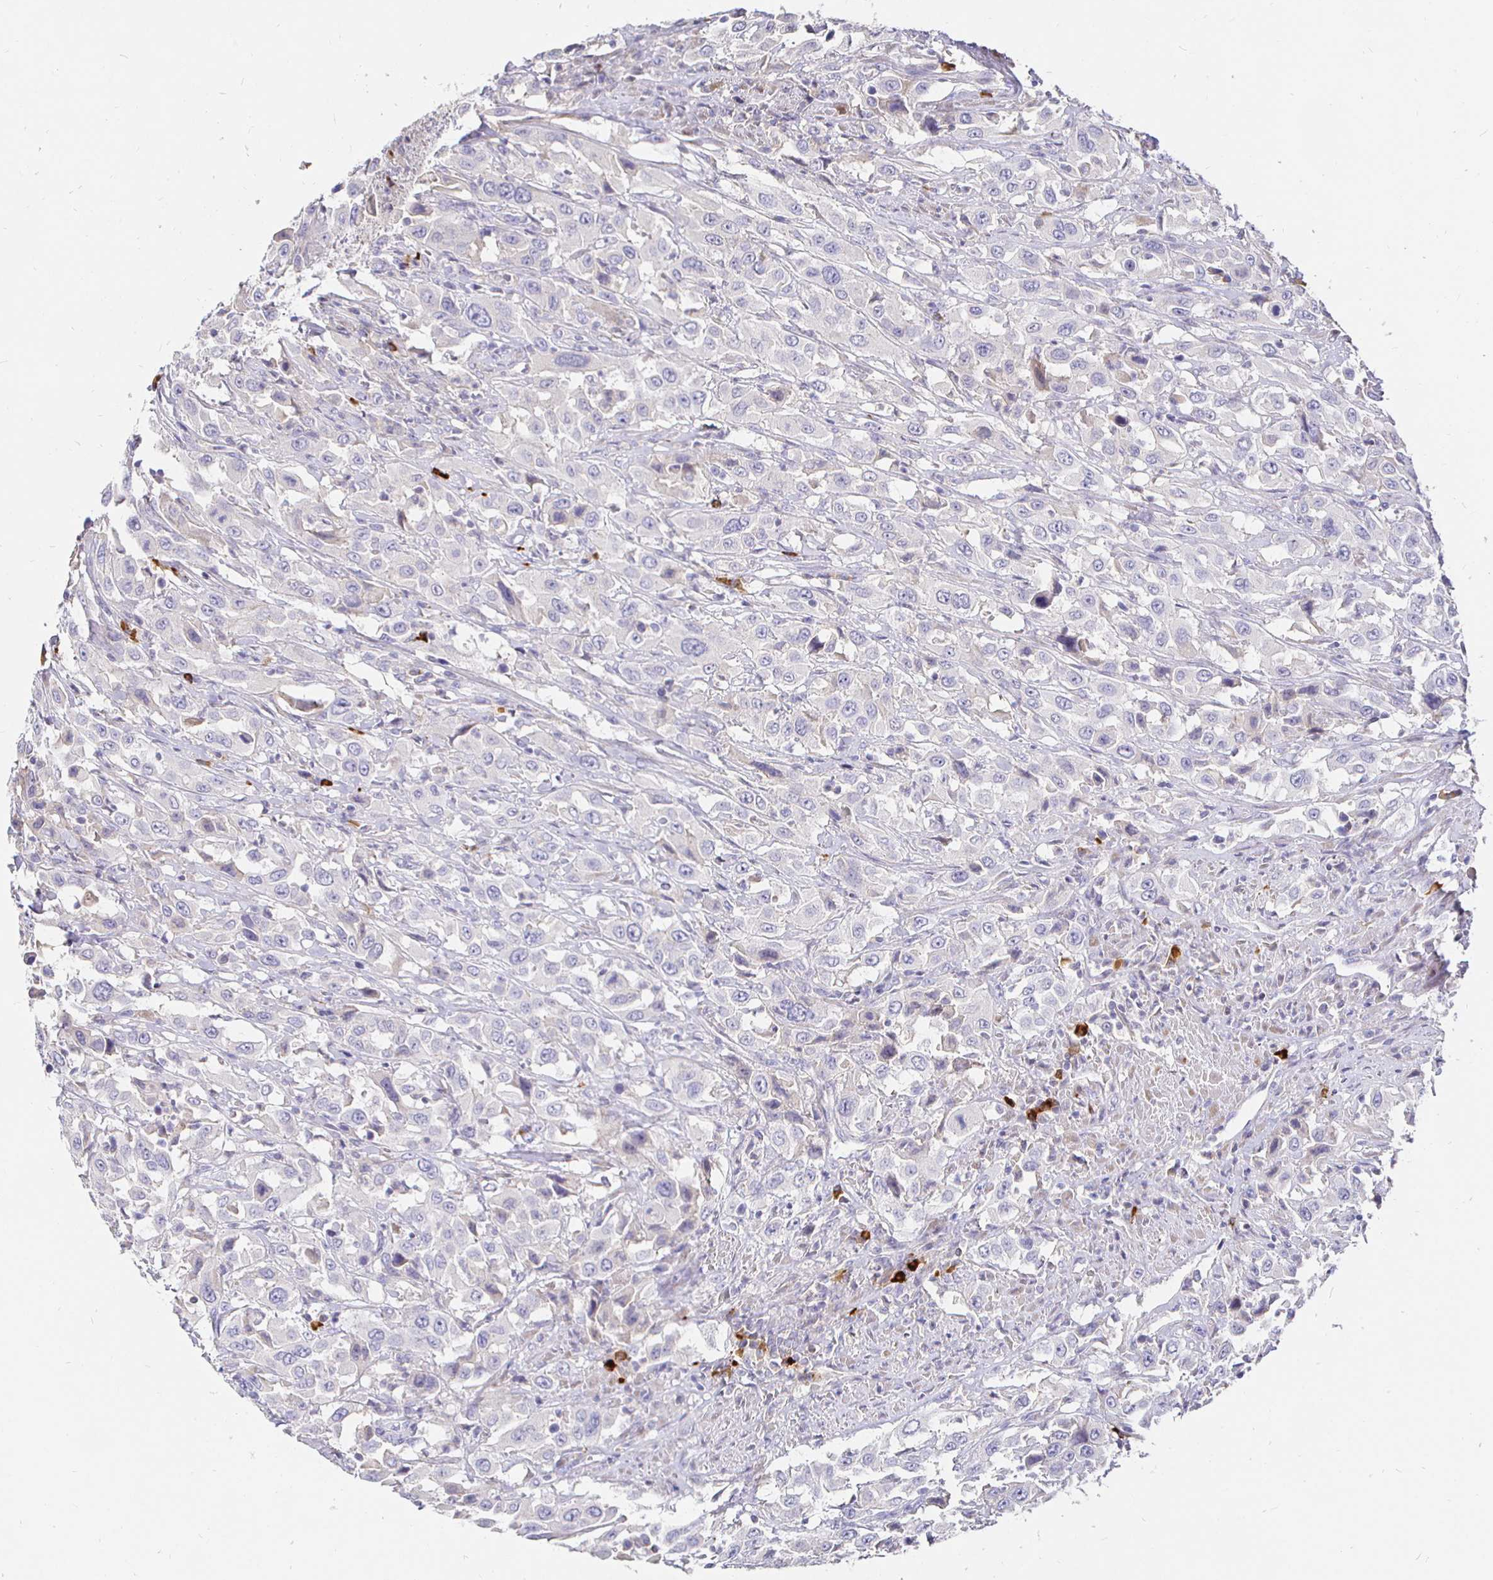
{"staining": {"intensity": "negative", "quantity": "none", "location": "none"}, "tissue": "urothelial cancer", "cell_type": "Tumor cells", "image_type": "cancer", "snomed": [{"axis": "morphology", "description": "Urothelial carcinoma, High grade"}, {"axis": "topography", "description": "Urinary bladder"}], "caption": "IHC of human urothelial cancer reveals no expression in tumor cells.", "gene": "CXCR3", "patient": {"sex": "male", "age": 61}}